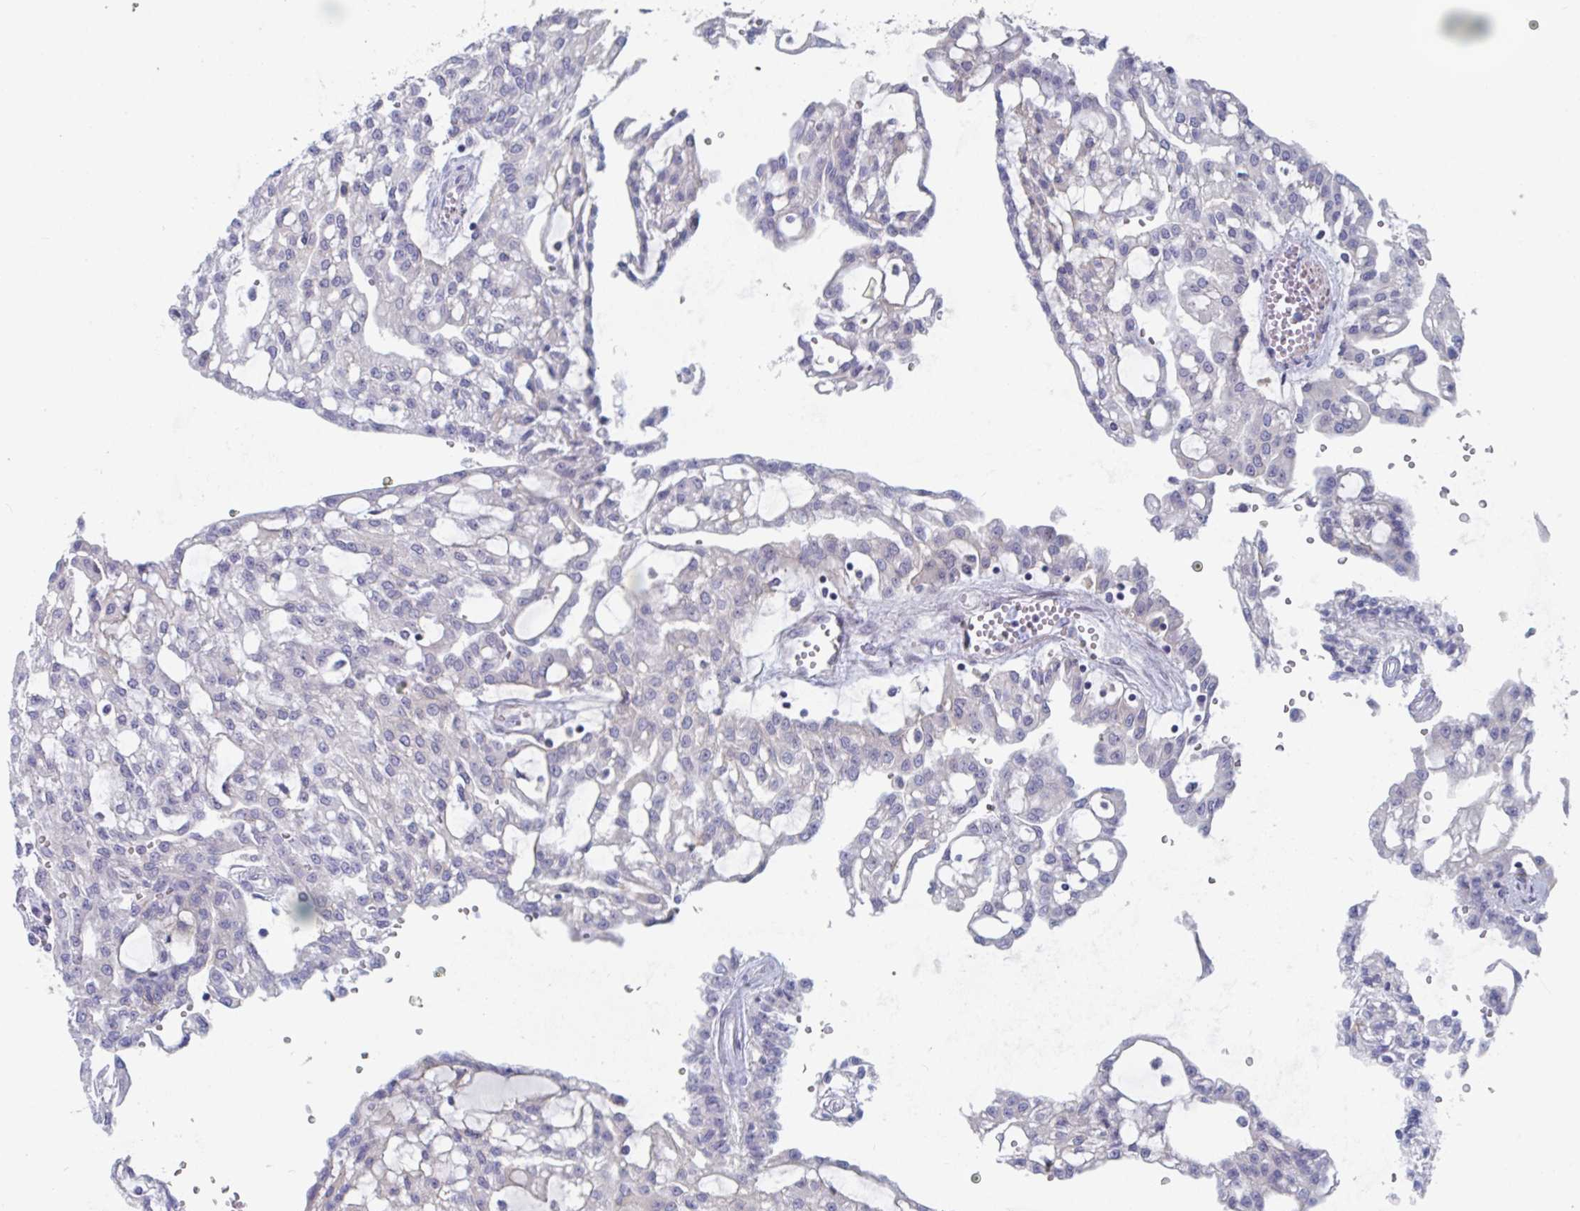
{"staining": {"intensity": "negative", "quantity": "none", "location": "none"}, "tissue": "renal cancer", "cell_type": "Tumor cells", "image_type": "cancer", "snomed": [{"axis": "morphology", "description": "Adenocarcinoma, NOS"}, {"axis": "topography", "description": "Kidney"}], "caption": "Renal cancer (adenocarcinoma) was stained to show a protein in brown. There is no significant staining in tumor cells.", "gene": "CENPT", "patient": {"sex": "male", "age": 63}}